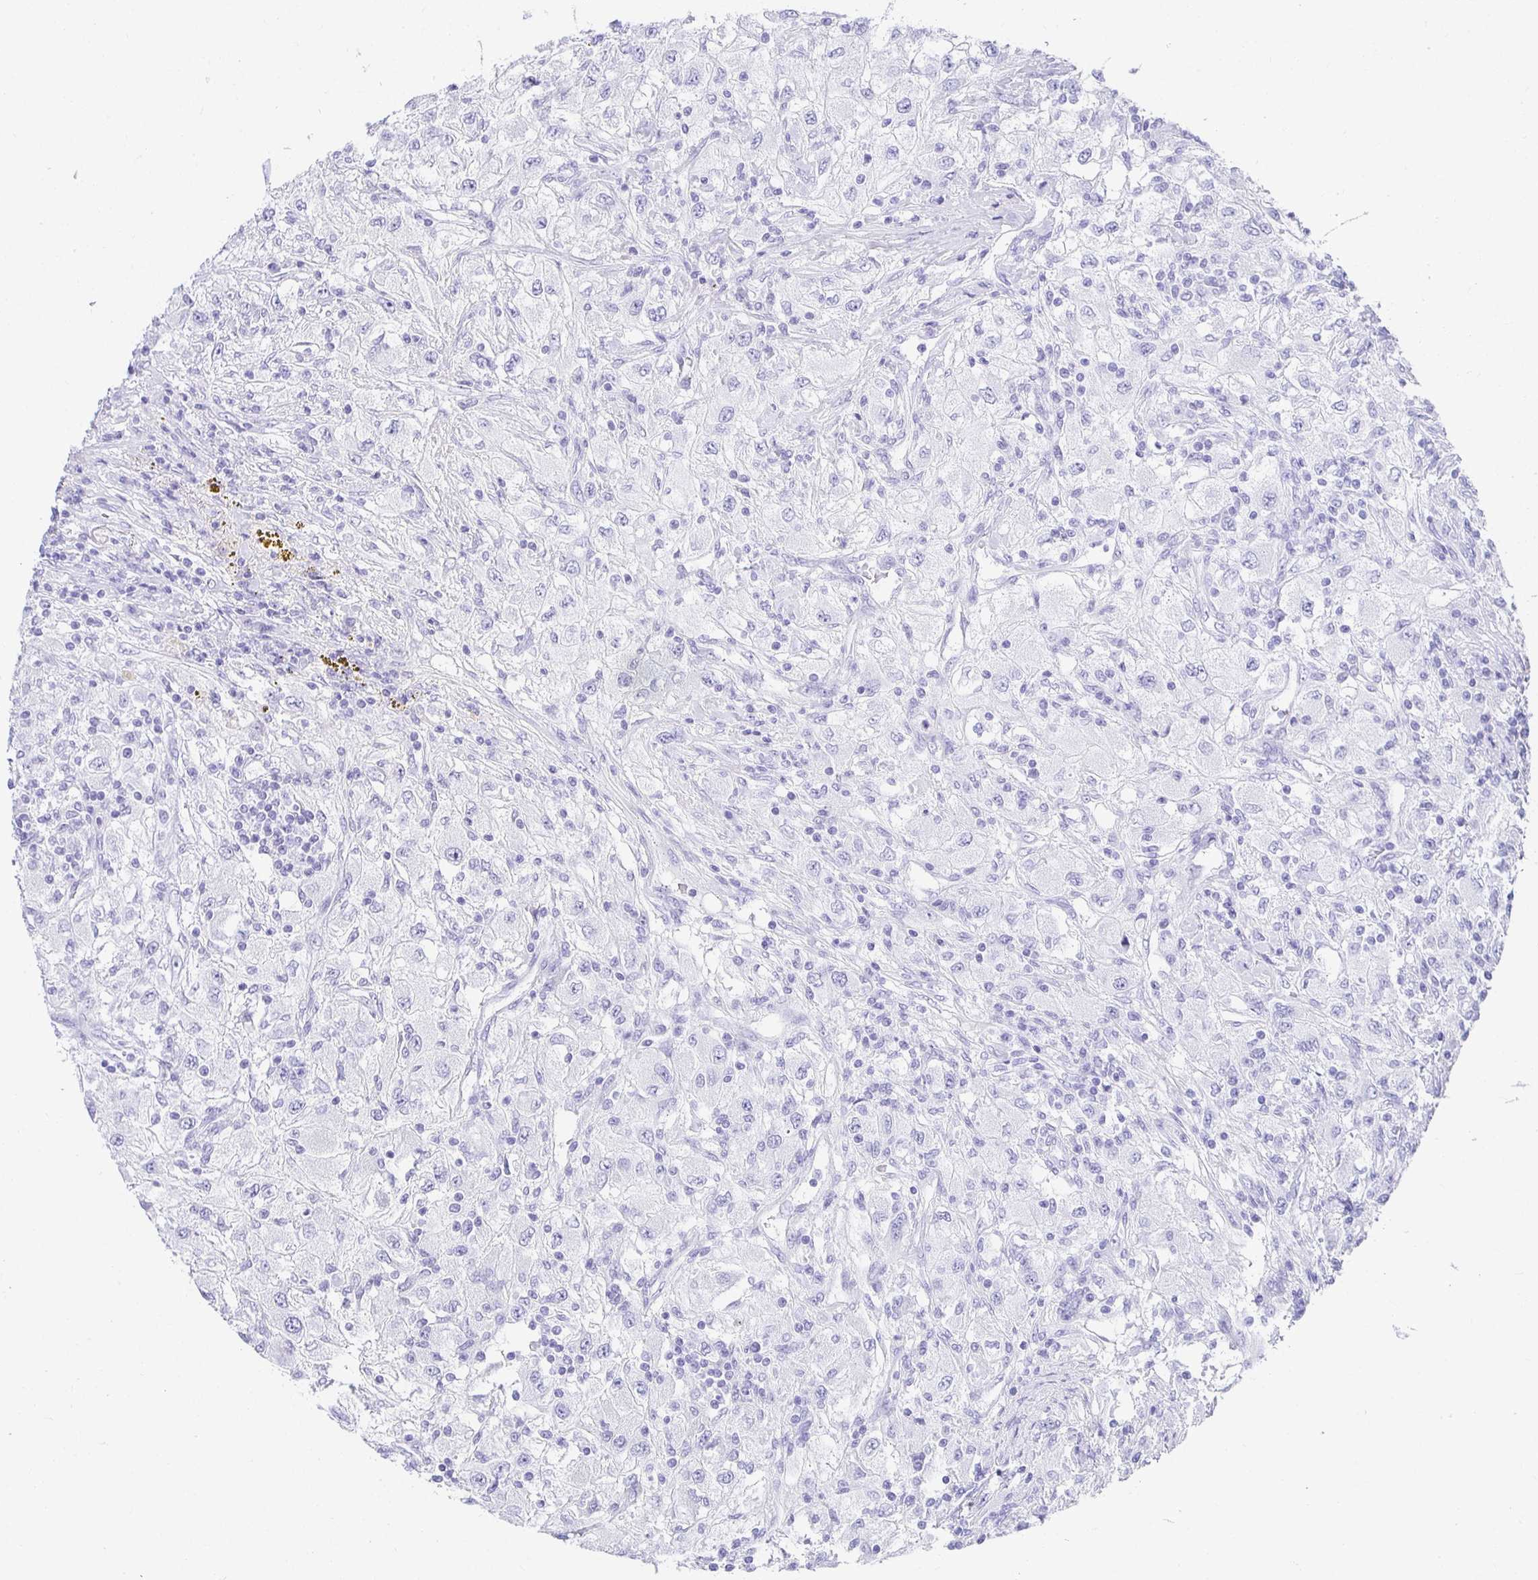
{"staining": {"intensity": "negative", "quantity": "none", "location": "none"}, "tissue": "renal cancer", "cell_type": "Tumor cells", "image_type": "cancer", "snomed": [{"axis": "morphology", "description": "Adenocarcinoma, NOS"}, {"axis": "topography", "description": "Kidney"}], "caption": "This is a micrograph of immunohistochemistry staining of renal adenocarcinoma, which shows no positivity in tumor cells.", "gene": "CHAT", "patient": {"sex": "female", "age": 67}}